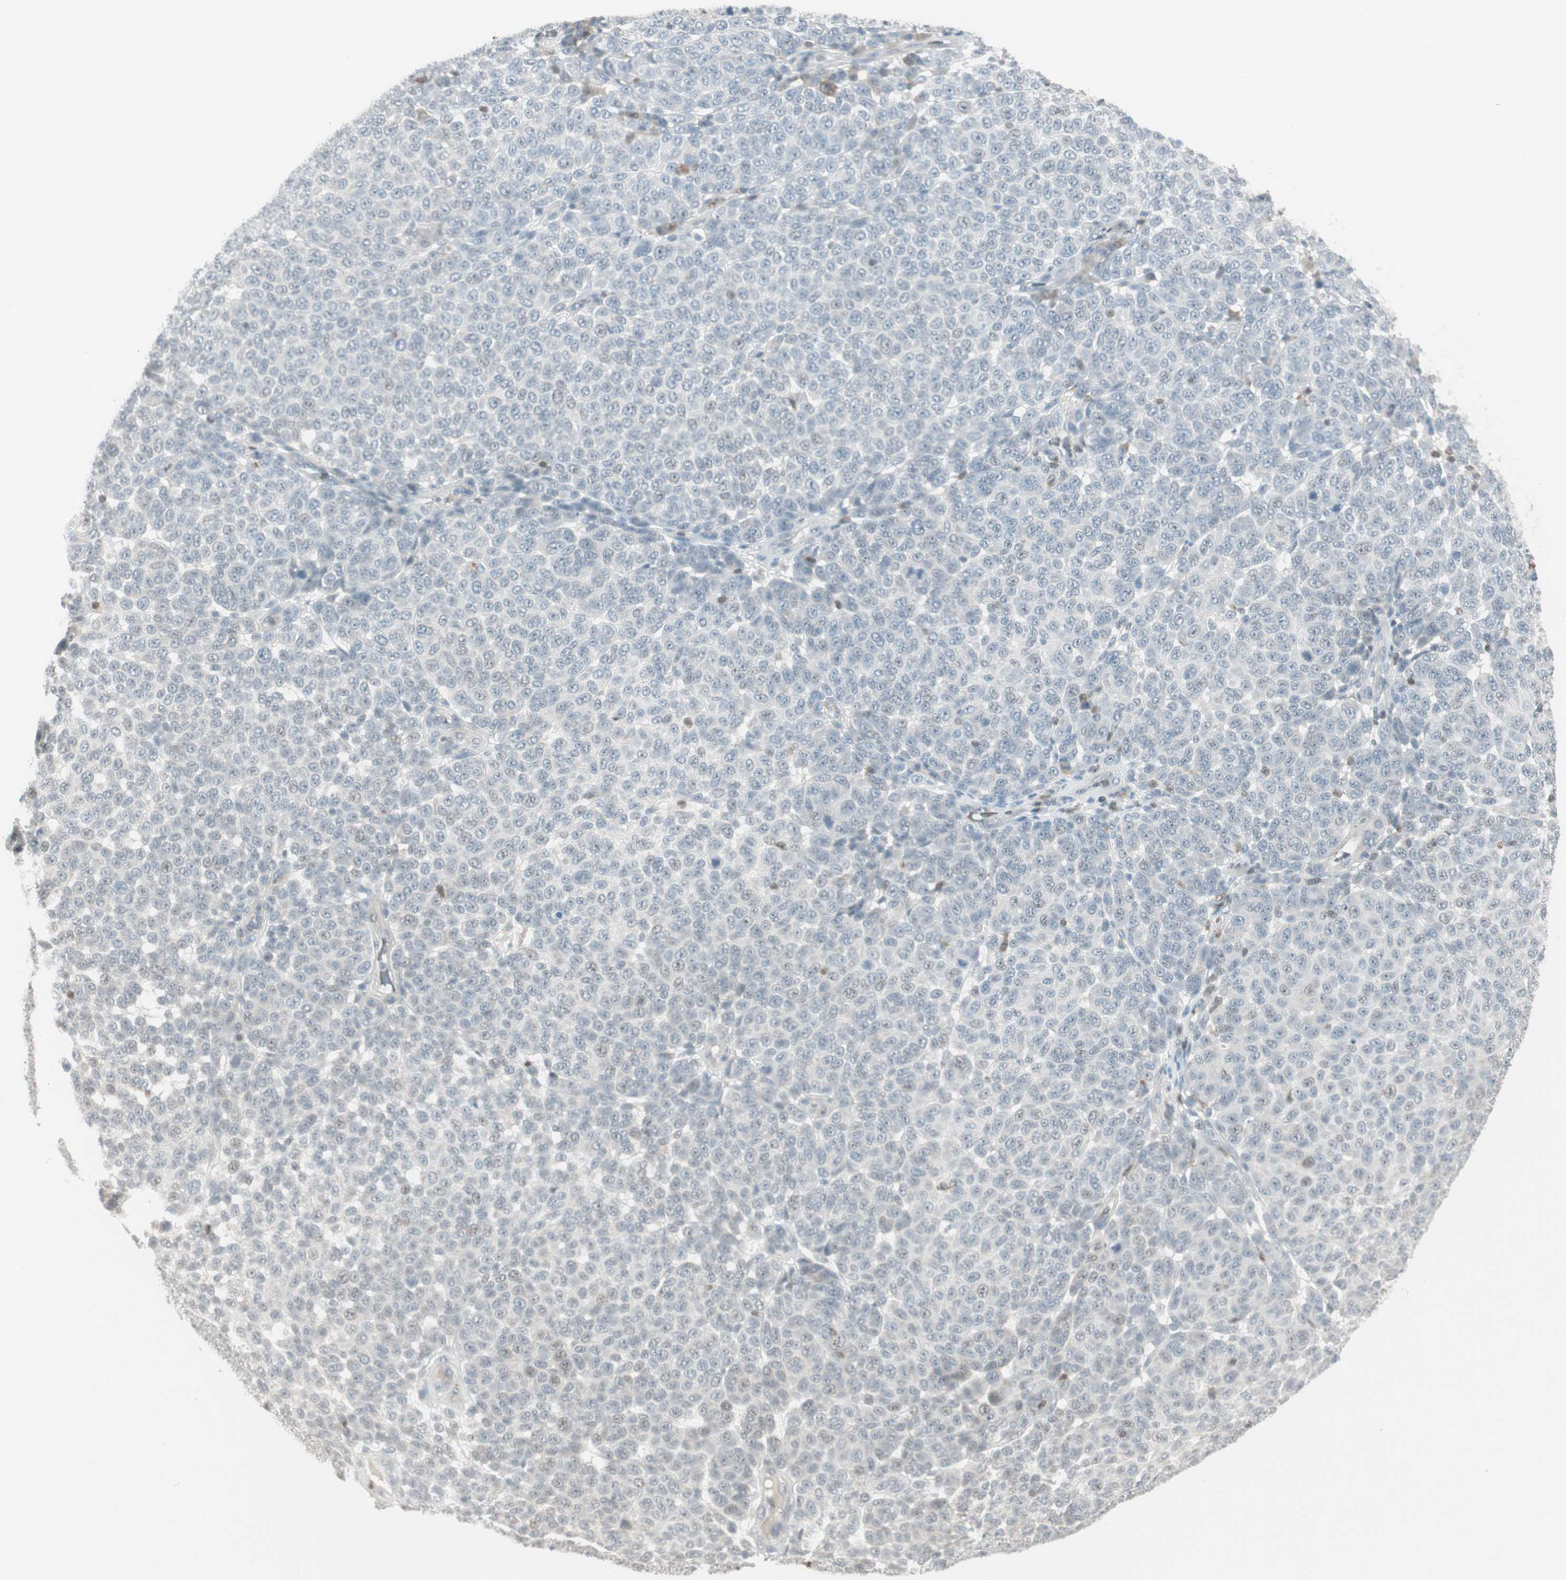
{"staining": {"intensity": "negative", "quantity": "none", "location": "none"}, "tissue": "melanoma", "cell_type": "Tumor cells", "image_type": "cancer", "snomed": [{"axis": "morphology", "description": "Malignant melanoma, NOS"}, {"axis": "topography", "description": "Skin"}], "caption": "There is no significant positivity in tumor cells of melanoma.", "gene": "MAP4K1", "patient": {"sex": "male", "age": 59}}